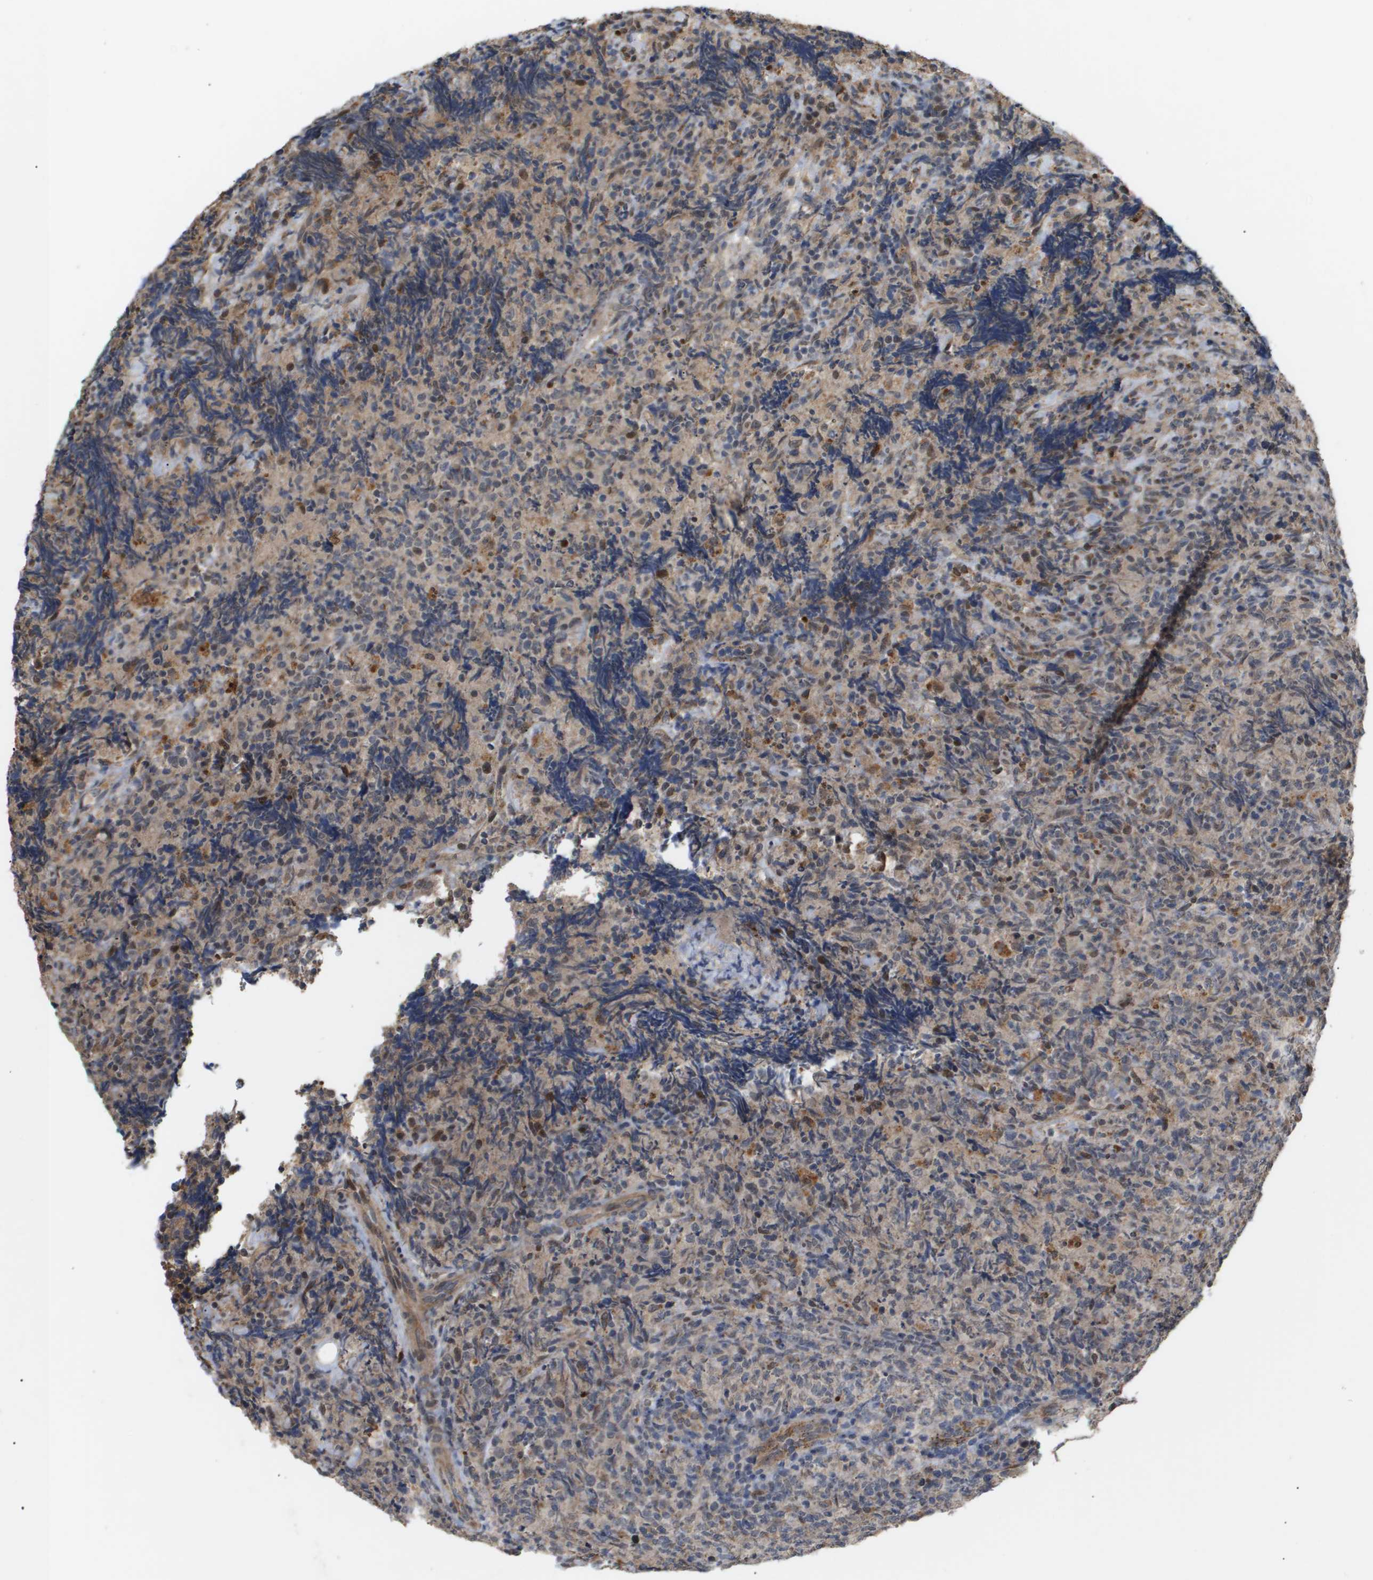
{"staining": {"intensity": "negative", "quantity": "none", "location": "none"}, "tissue": "lymphoma", "cell_type": "Tumor cells", "image_type": "cancer", "snomed": [{"axis": "morphology", "description": "Malignant lymphoma, non-Hodgkin's type, High grade"}, {"axis": "topography", "description": "Tonsil"}], "caption": "Immunohistochemical staining of malignant lymphoma, non-Hodgkin's type (high-grade) reveals no significant expression in tumor cells.", "gene": "PDGFB", "patient": {"sex": "female", "age": 36}}